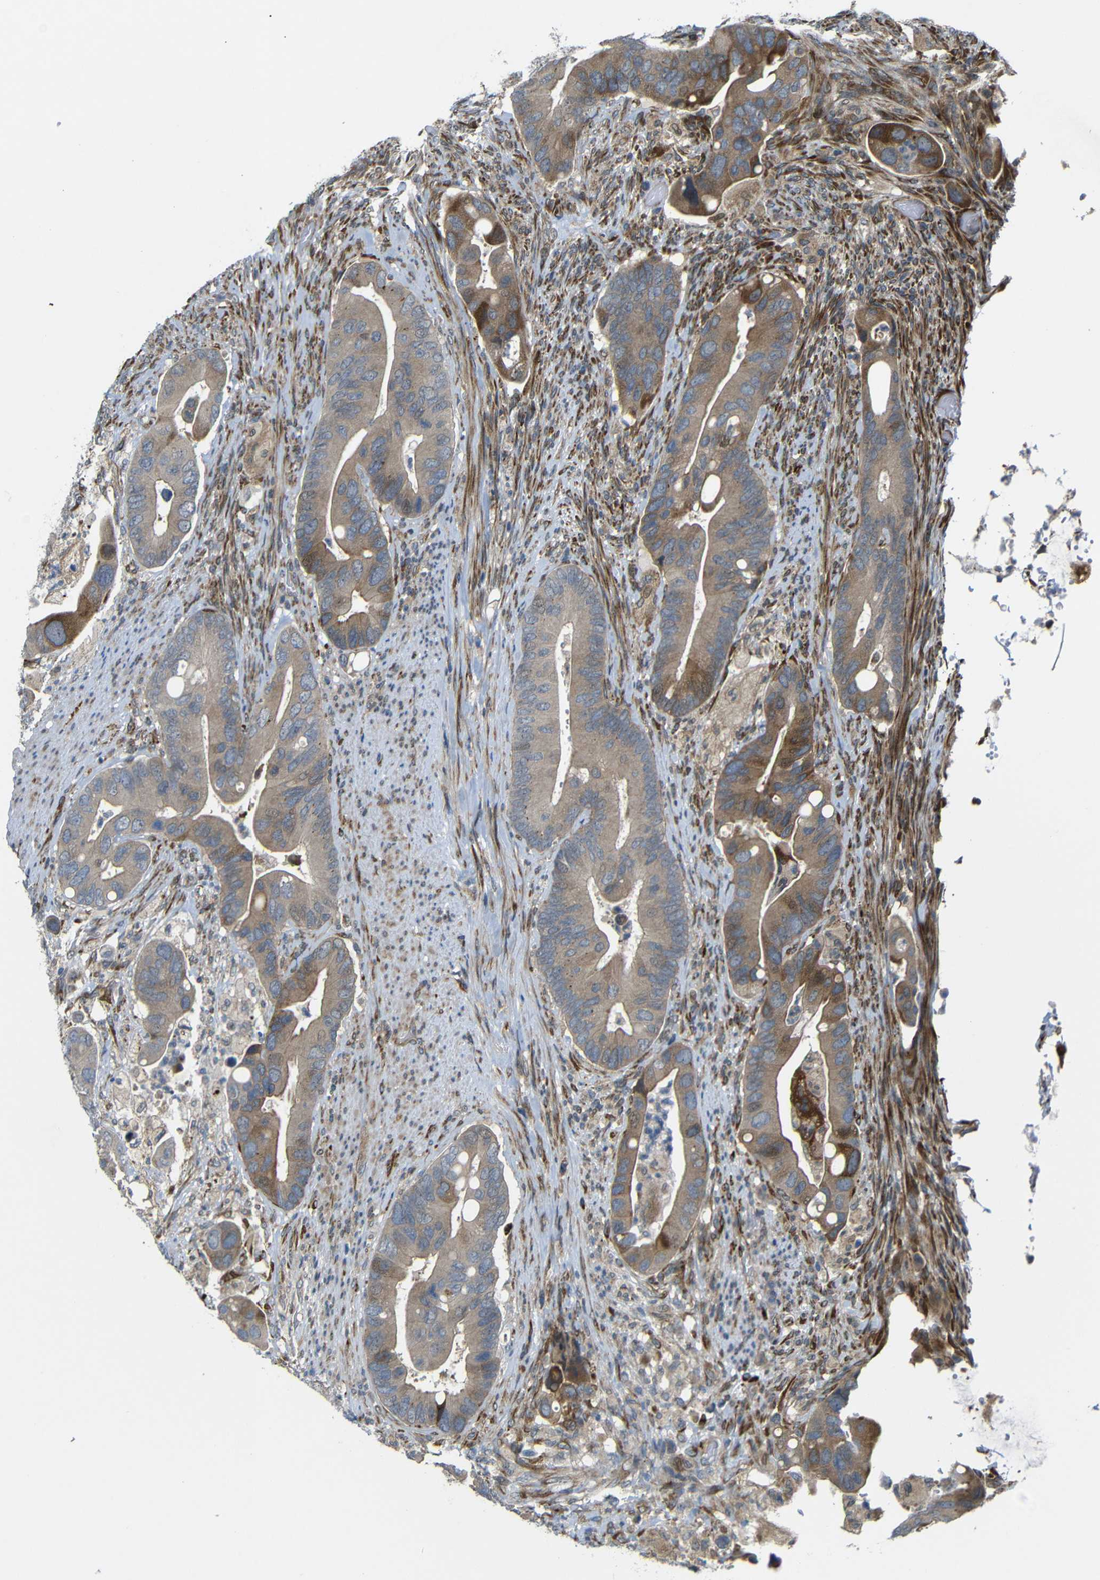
{"staining": {"intensity": "moderate", "quantity": ">75%", "location": "cytoplasmic/membranous"}, "tissue": "colorectal cancer", "cell_type": "Tumor cells", "image_type": "cancer", "snomed": [{"axis": "morphology", "description": "Adenocarcinoma, NOS"}, {"axis": "topography", "description": "Rectum"}], "caption": "DAB (3,3'-diaminobenzidine) immunohistochemical staining of colorectal cancer displays moderate cytoplasmic/membranous protein expression in approximately >75% of tumor cells.", "gene": "P3H2", "patient": {"sex": "female", "age": 57}}